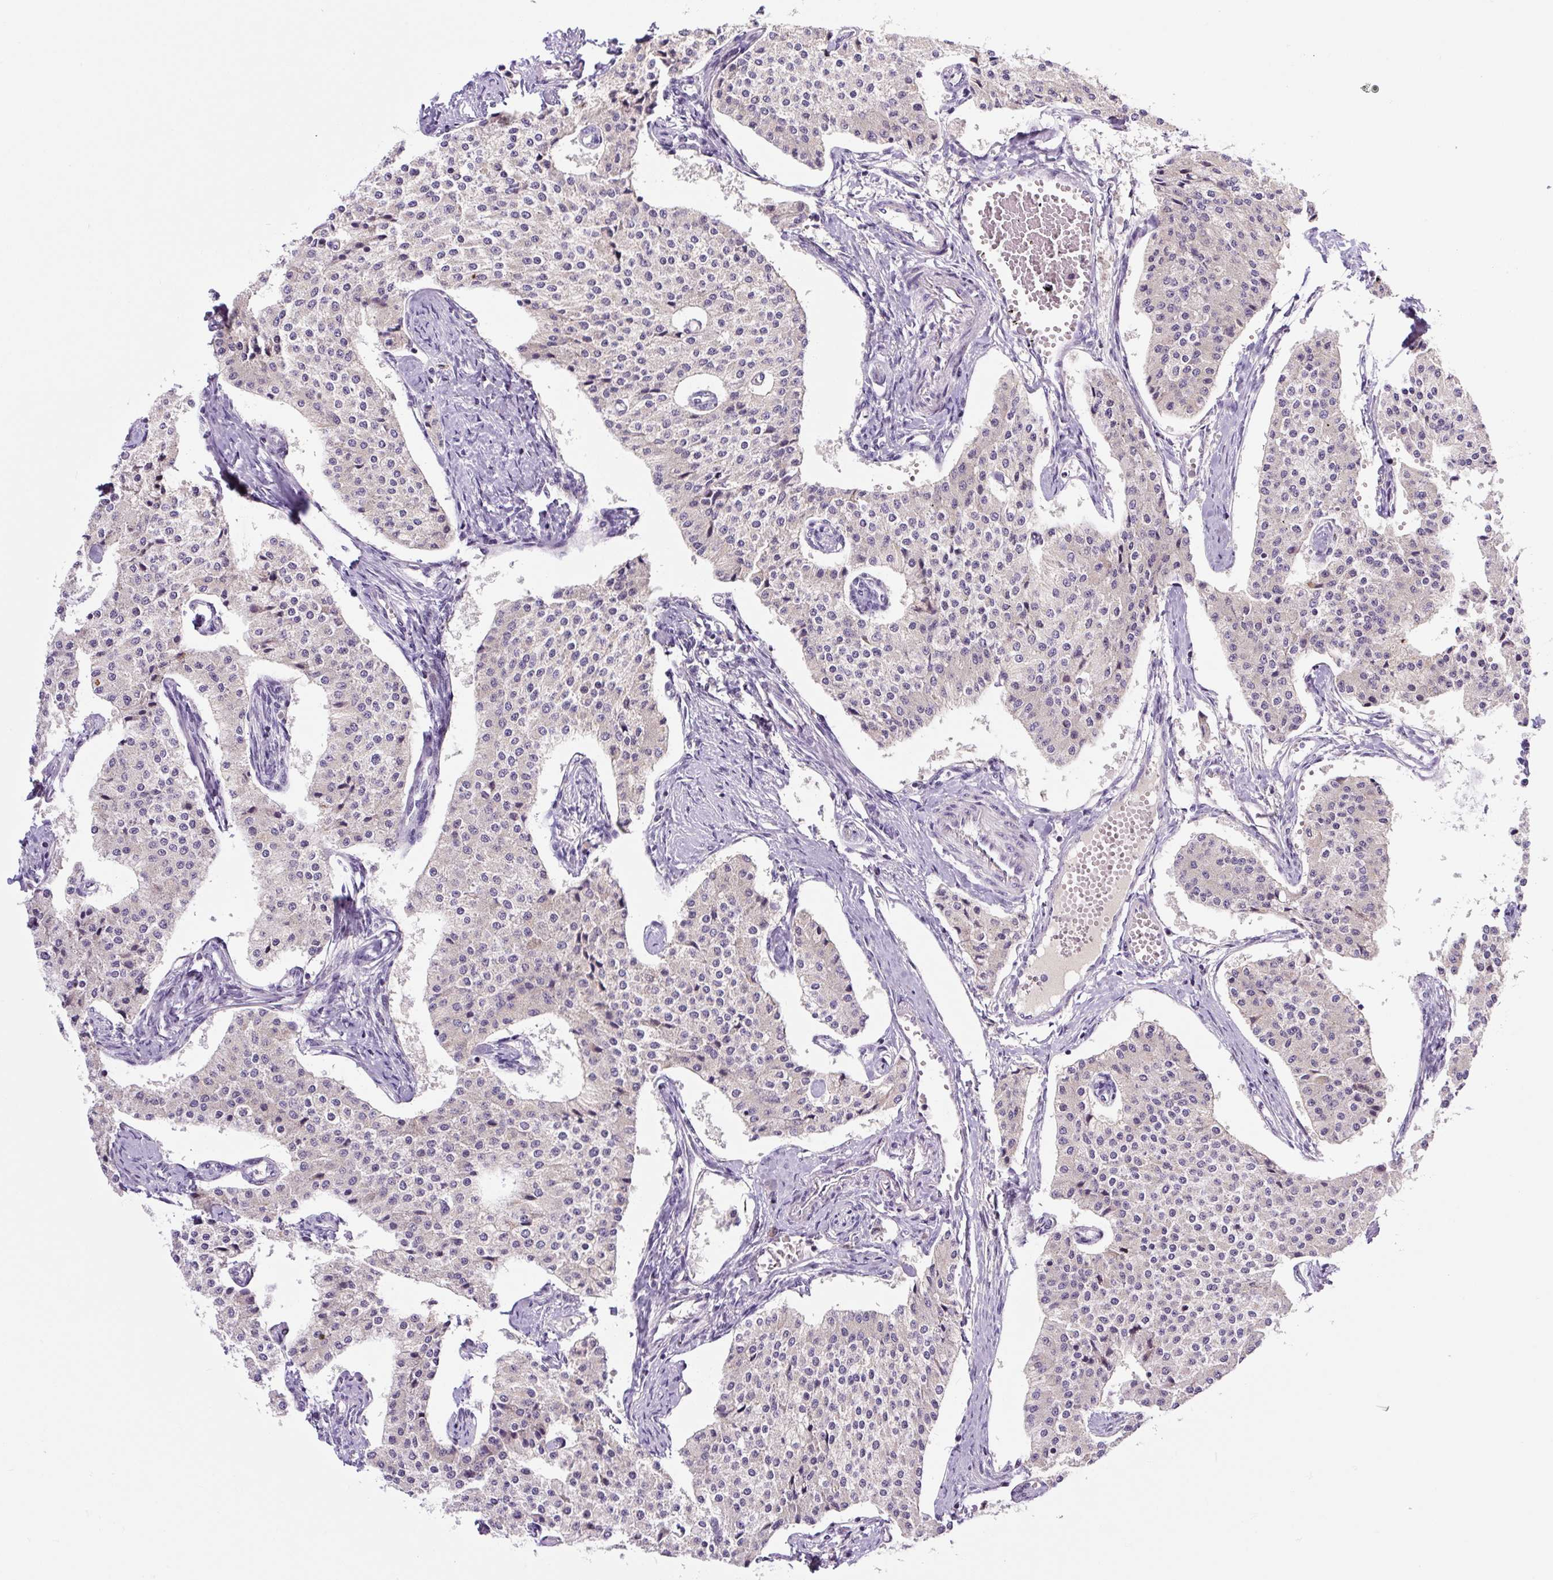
{"staining": {"intensity": "negative", "quantity": "none", "location": "none"}, "tissue": "carcinoid", "cell_type": "Tumor cells", "image_type": "cancer", "snomed": [{"axis": "morphology", "description": "Carcinoid, malignant, NOS"}, {"axis": "topography", "description": "Colon"}], "caption": "High magnification brightfield microscopy of malignant carcinoid stained with DAB (brown) and counterstained with hematoxylin (blue): tumor cells show no significant positivity. (Brightfield microscopy of DAB immunohistochemistry (IHC) at high magnification).", "gene": "PRKAA2", "patient": {"sex": "female", "age": 52}}